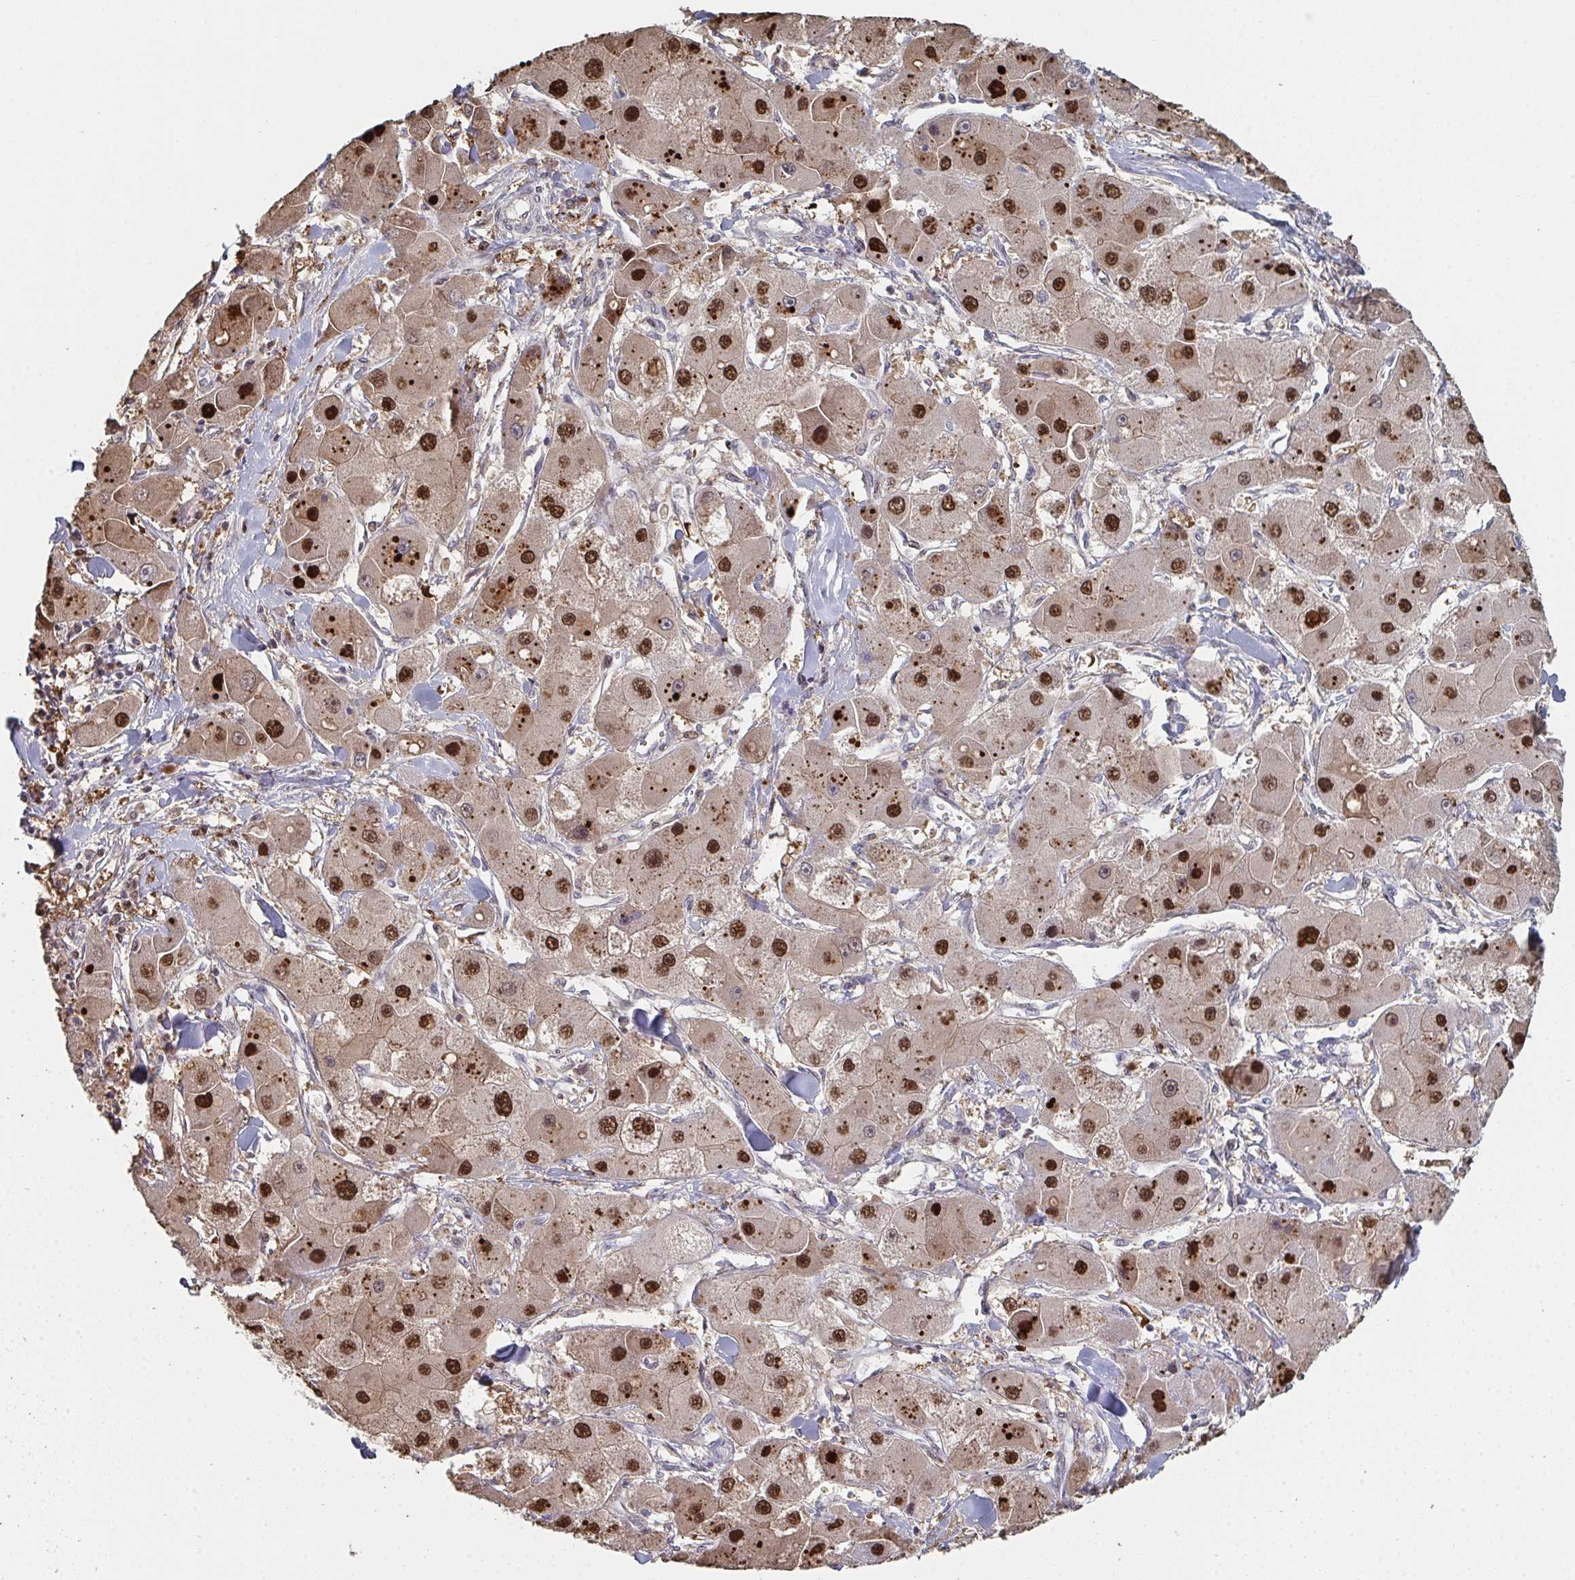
{"staining": {"intensity": "strong", "quantity": ">75%", "location": "nuclear"}, "tissue": "liver cancer", "cell_type": "Tumor cells", "image_type": "cancer", "snomed": [{"axis": "morphology", "description": "Carcinoma, Hepatocellular, NOS"}, {"axis": "topography", "description": "Liver"}], "caption": "The immunohistochemical stain labels strong nuclear expression in tumor cells of liver cancer tissue.", "gene": "ACD", "patient": {"sex": "male", "age": 24}}